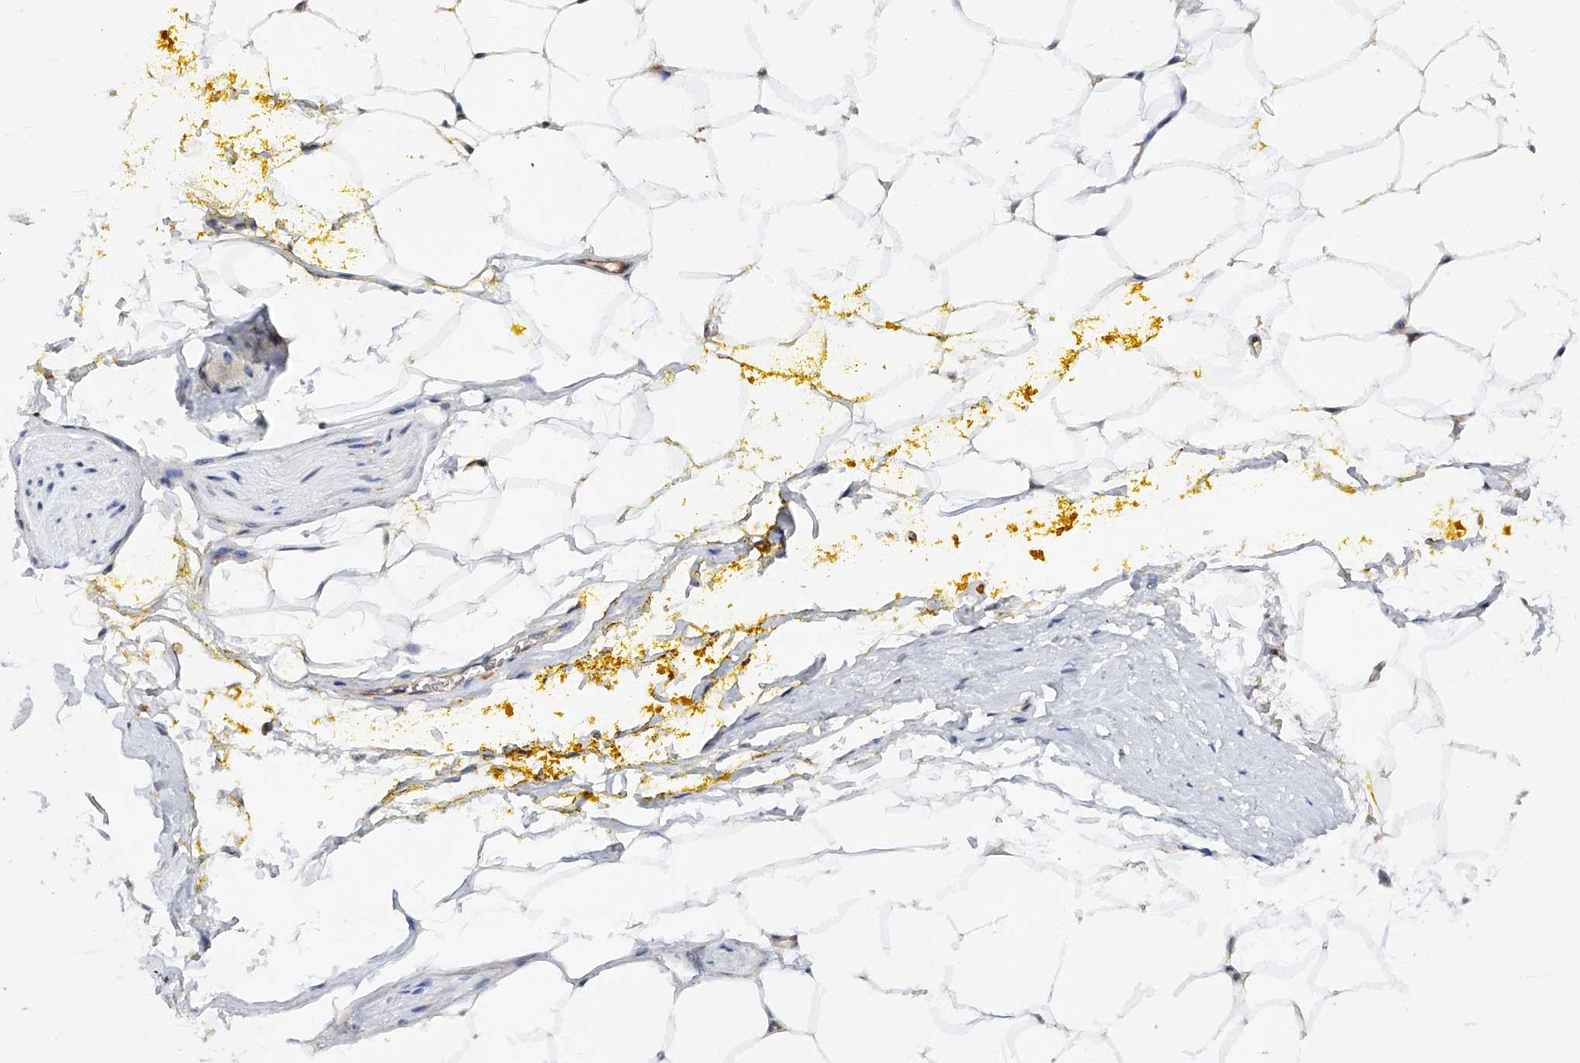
{"staining": {"intensity": "negative", "quantity": "none", "location": "none"}, "tissue": "adipose tissue", "cell_type": "Adipocytes", "image_type": "normal", "snomed": [{"axis": "morphology", "description": "Normal tissue, NOS"}, {"axis": "morphology", "description": "Adenocarcinoma, Low grade"}, {"axis": "topography", "description": "Prostate"}, {"axis": "topography", "description": "Peripheral nerve tissue"}], "caption": "The histopathology image exhibits no significant expression in adipocytes of adipose tissue. (Immunohistochemistry (ihc), brightfield microscopy, high magnification).", "gene": "USP45", "patient": {"sex": "male", "age": 63}}